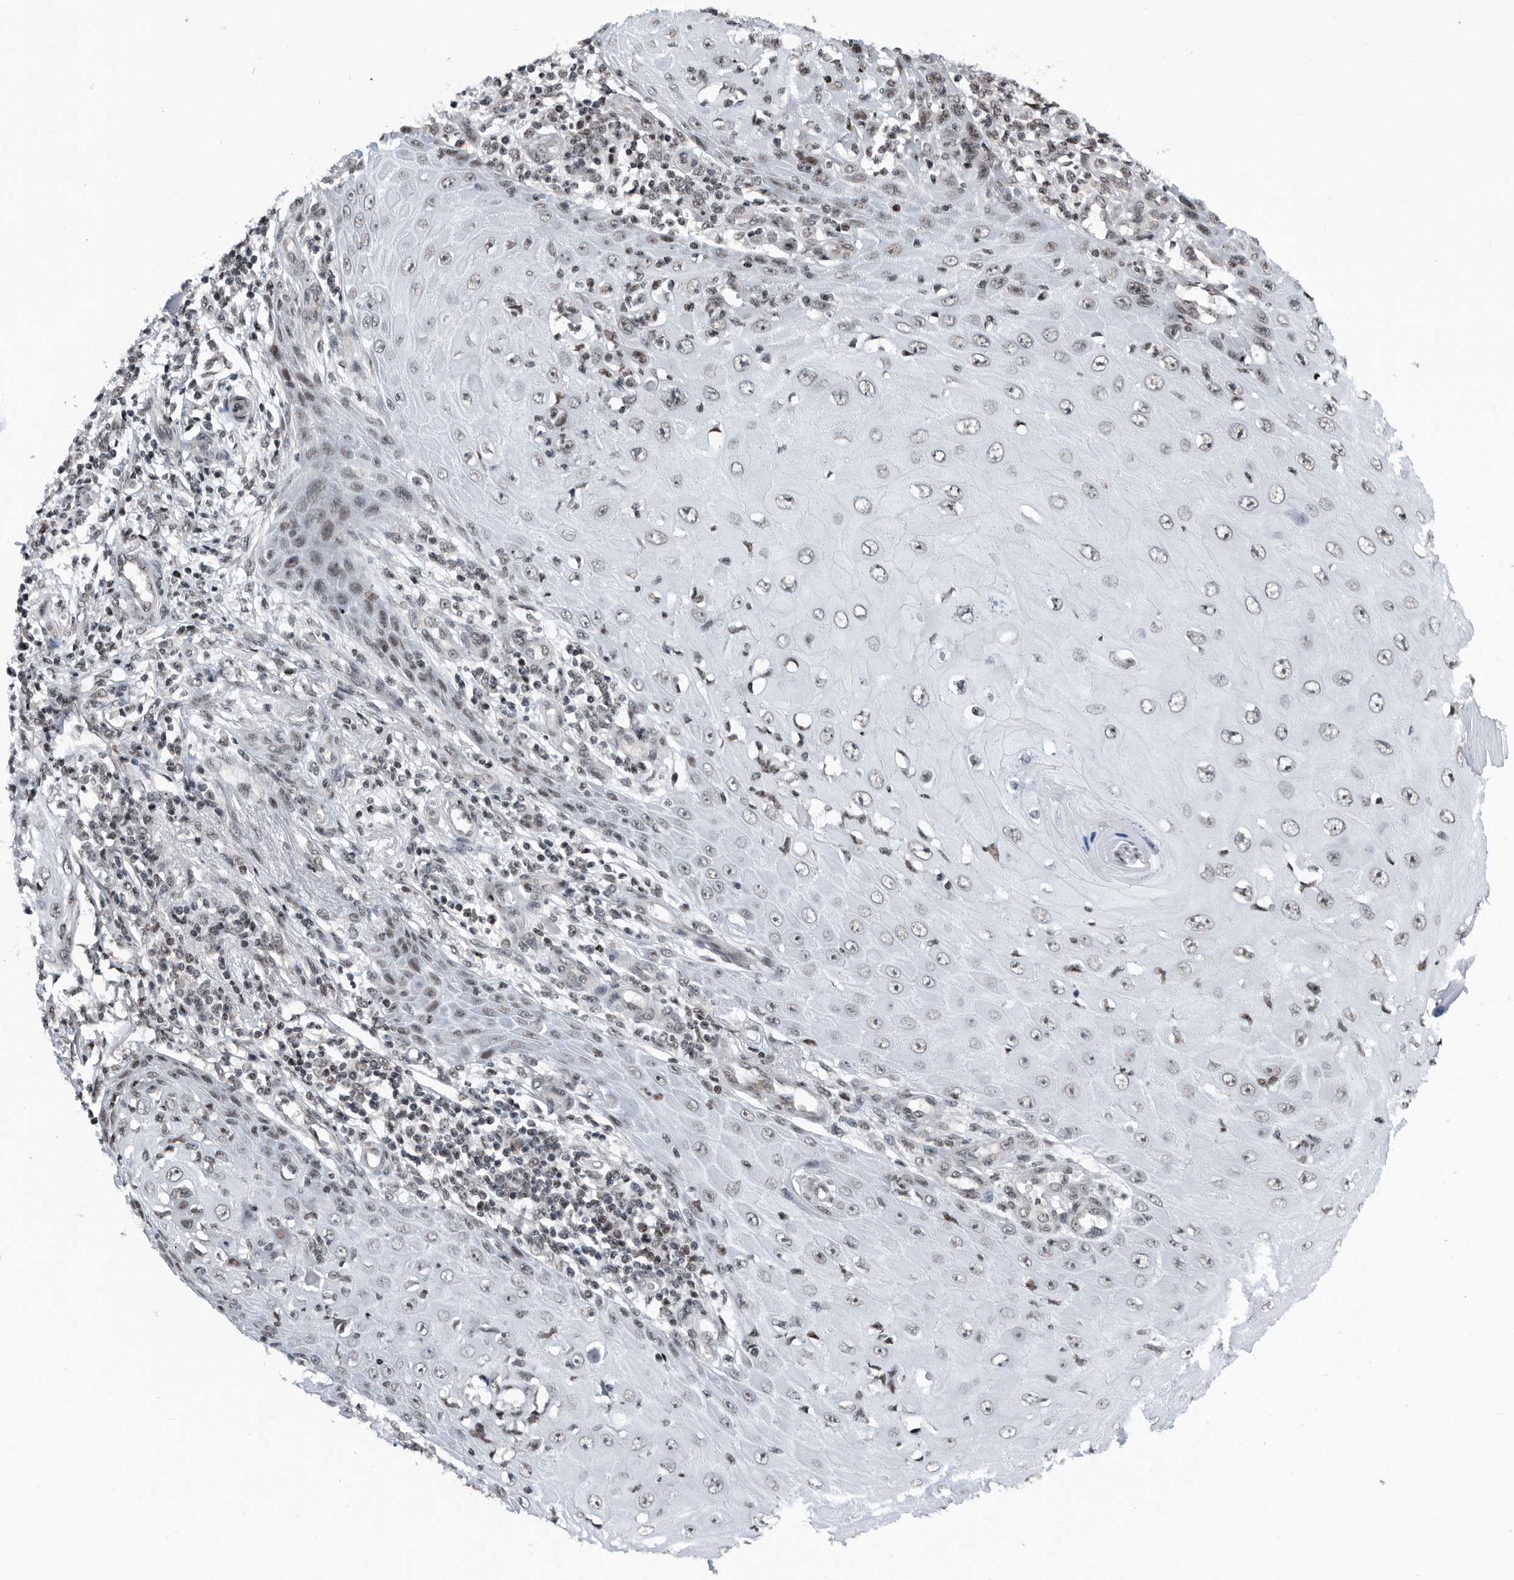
{"staining": {"intensity": "weak", "quantity": "<25%", "location": "nuclear"}, "tissue": "skin cancer", "cell_type": "Tumor cells", "image_type": "cancer", "snomed": [{"axis": "morphology", "description": "Squamous cell carcinoma, NOS"}, {"axis": "topography", "description": "Skin"}], "caption": "DAB (3,3'-diaminobenzidine) immunohistochemical staining of squamous cell carcinoma (skin) displays no significant staining in tumor cells.", "gene": "SNRNP48", "patient": {"sex": "female", "age": 73}}